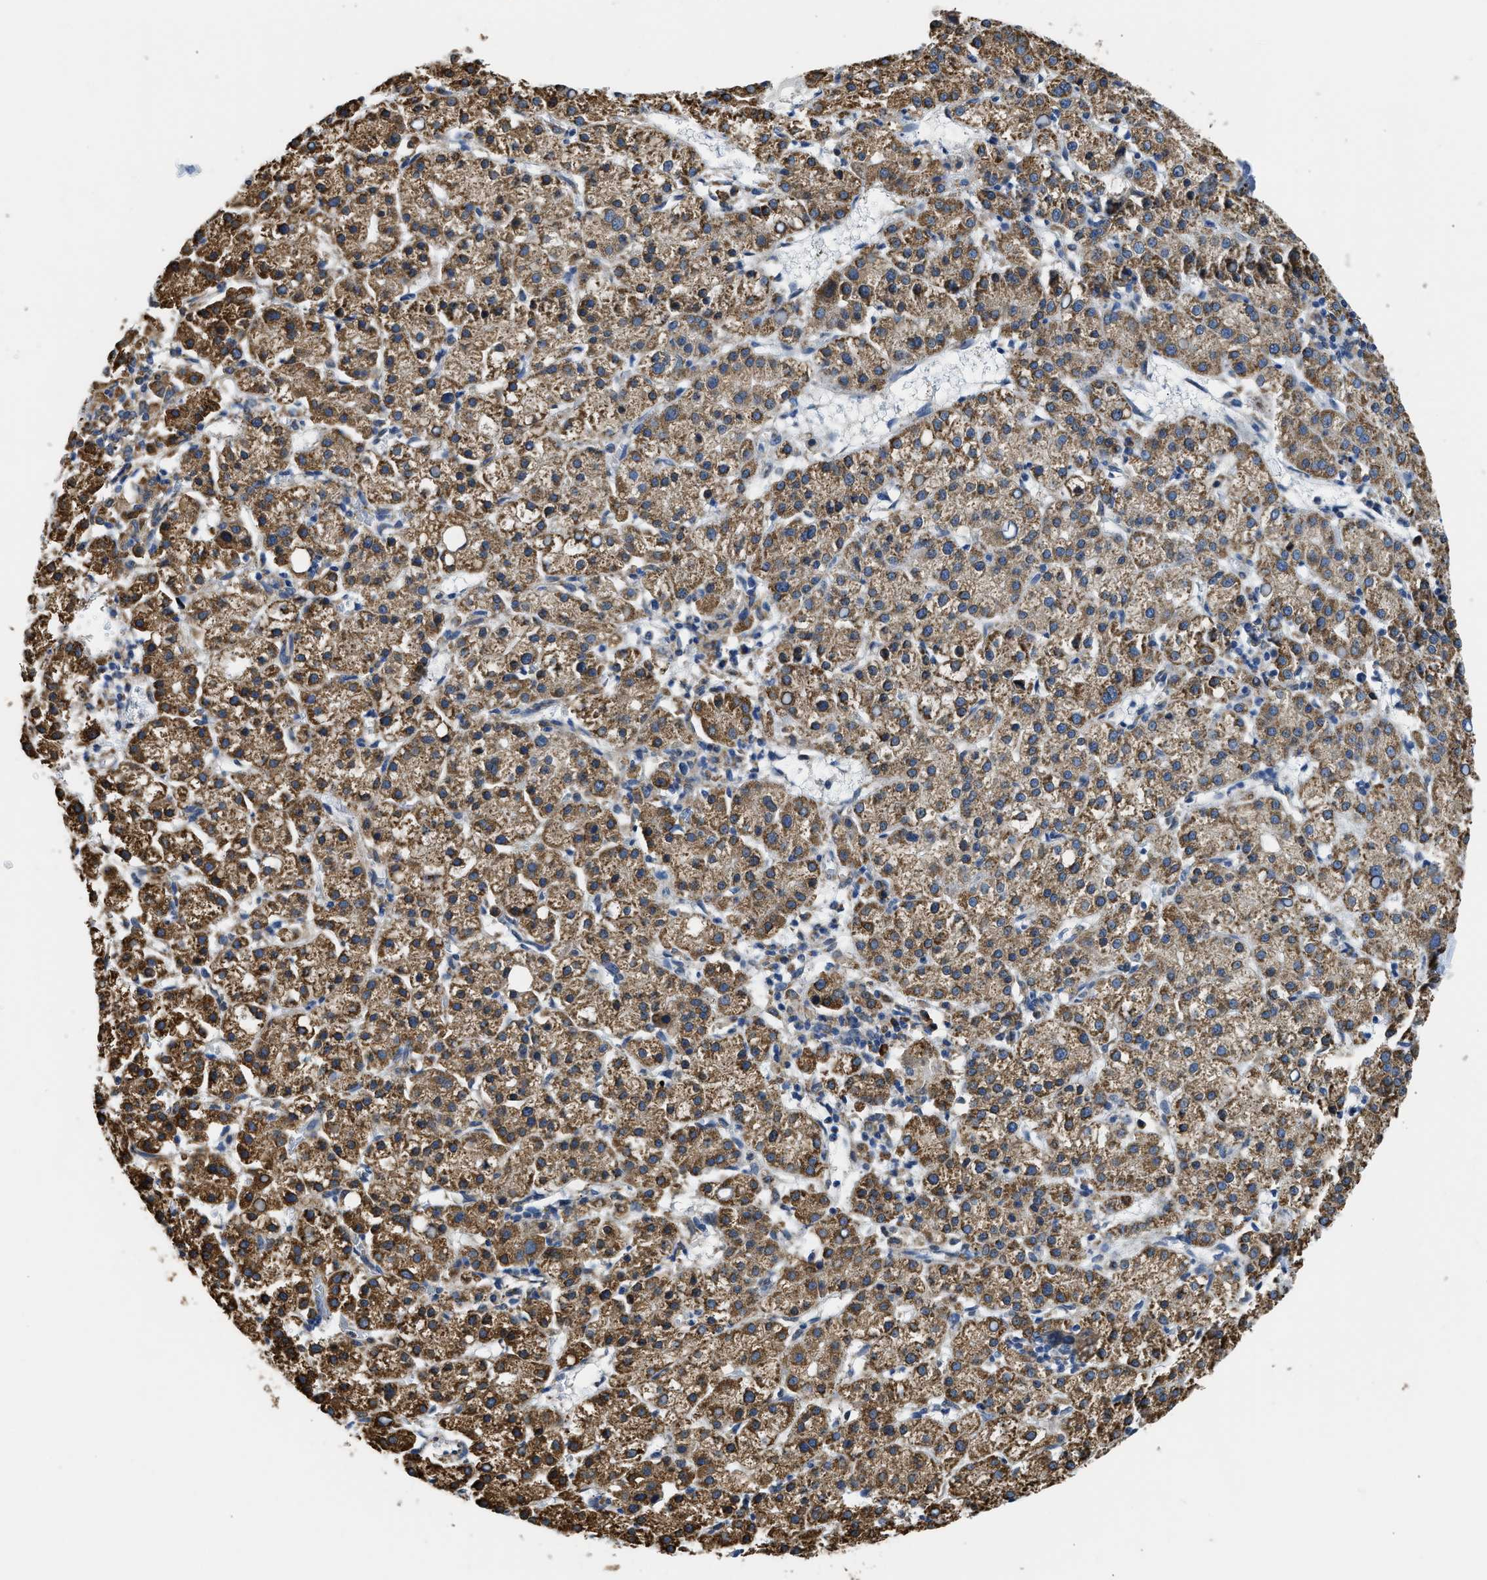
{"staining": {"intensity": "moderate", "quantity": ">75%", "location": "cytoplasmic/membranous"}, "tissue": "liver cancer", "cell_type": "Tumor cells", "image_type": "cancer", "snomed": [{"axis": "morphology", "description": "Carcinoma, Hepatocellular, NOS"}, {"axis": "topography", "description": "Liver"}], "caption": "IHC histopathology image of human liver cancer stained for a protein (brown), which demonstrates medium levels of moderate cytoplasmic/membranous expression in about >75% of tumor cells.", "gene": "CYCS", "patient": {"sex": "female", "age": 58}}